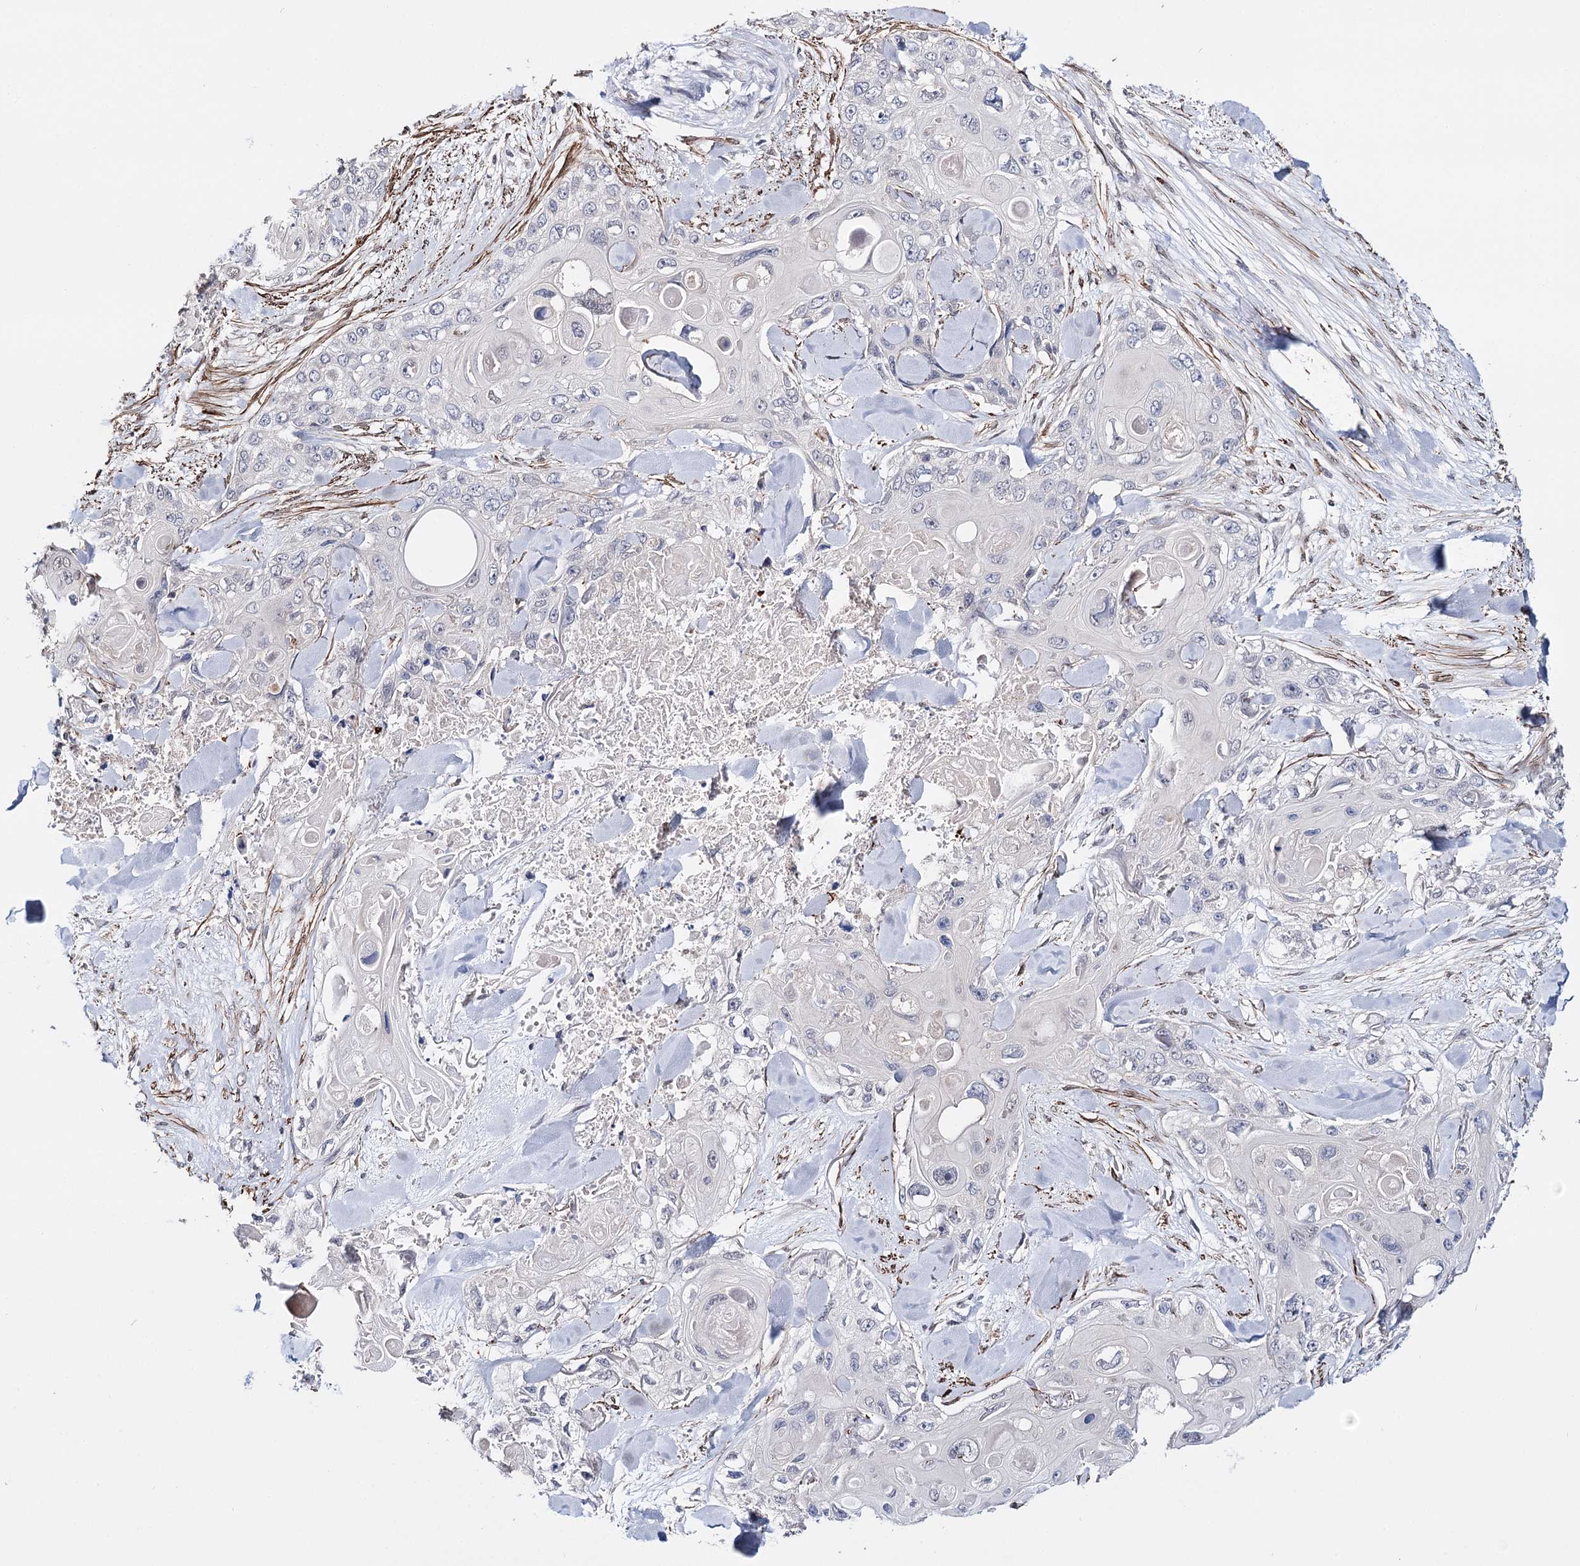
{"staining": {"intensity": "negative", "quantity": "none", "location": "none"}, "tissue": "skin cancer", "cell_type": "Tumor cells", "image_type": "cancer", "snomed": [{"axis": "morphology", "description": "Normal tissue, NOS"}, {"axis": "morphology", "description": "Squamous cell carcinoma, NOS"}, {"axis": "topography", "description": "Skin"}], "caption": "This photomicrograph is of skin squamous cell carcinoma stained with IHC to label a protein in brown with the nuclei are counter-stained blue. There is no expression in tumor cells.", "gene": "CFAP46", "patient": {"sex": "male", "age": 72}}